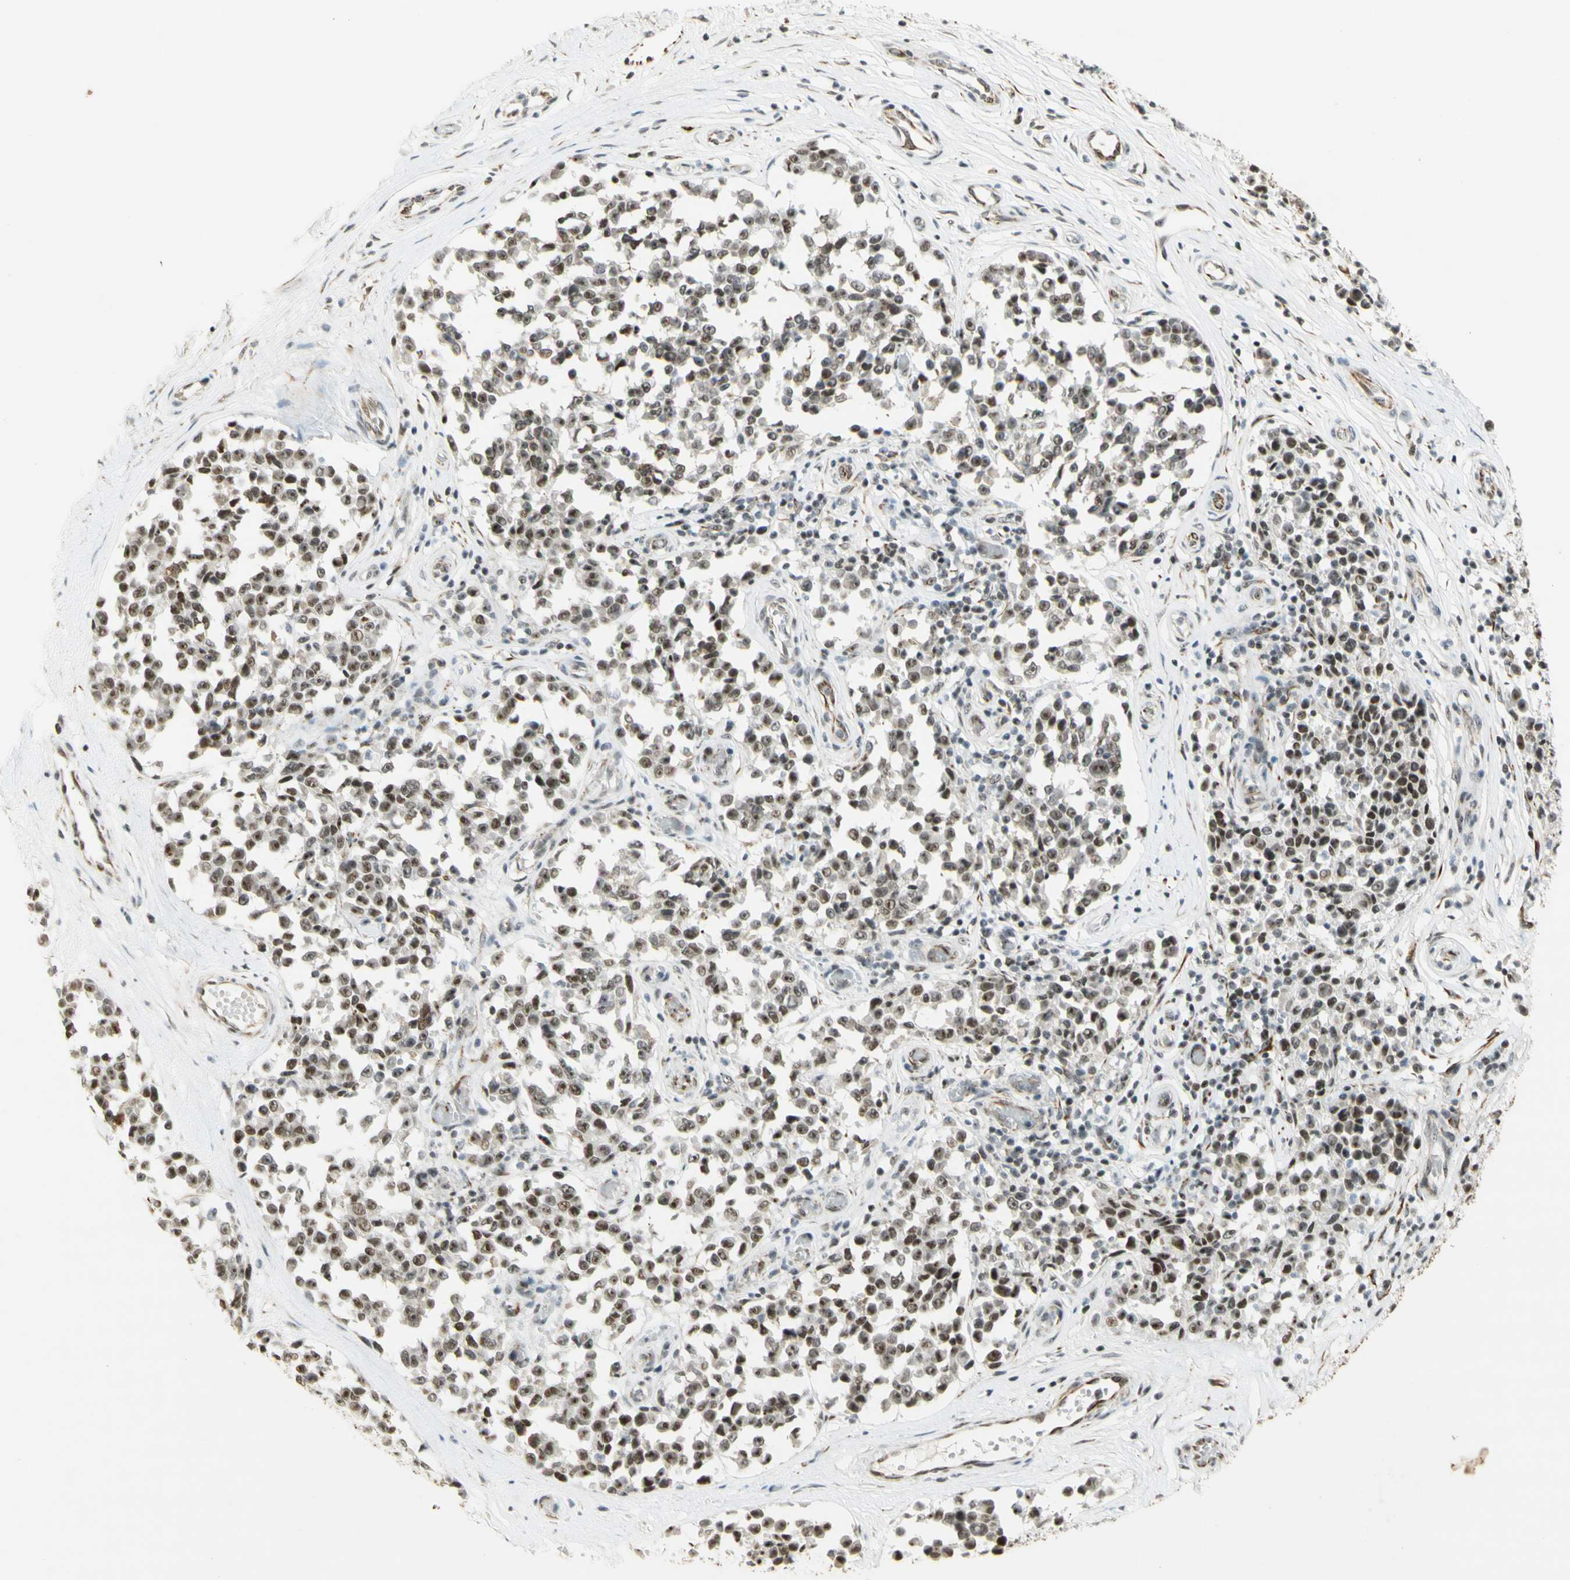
{"staining": {"intensity": "moderate", "quantity": ">75%", "location": "nuclear"}, "tissue": "melanoma", "cell_type": "Tumor cells", "image_type": "cancer", "snomed": [{"axis": "morphology", "description": "Malignant melanoma, NOS"}, {"axis": "topography", "description": "Skin"}], "caption": "Immunohistochemistry (IHC) photomicrograph of malignant melanoma stained for a protein (brown), which exhibits medium levels of moderate nuclear staining in about >75% of tumor cells.", "gene": "IRF1", "patient": {"sex": "female", "age": 64}}